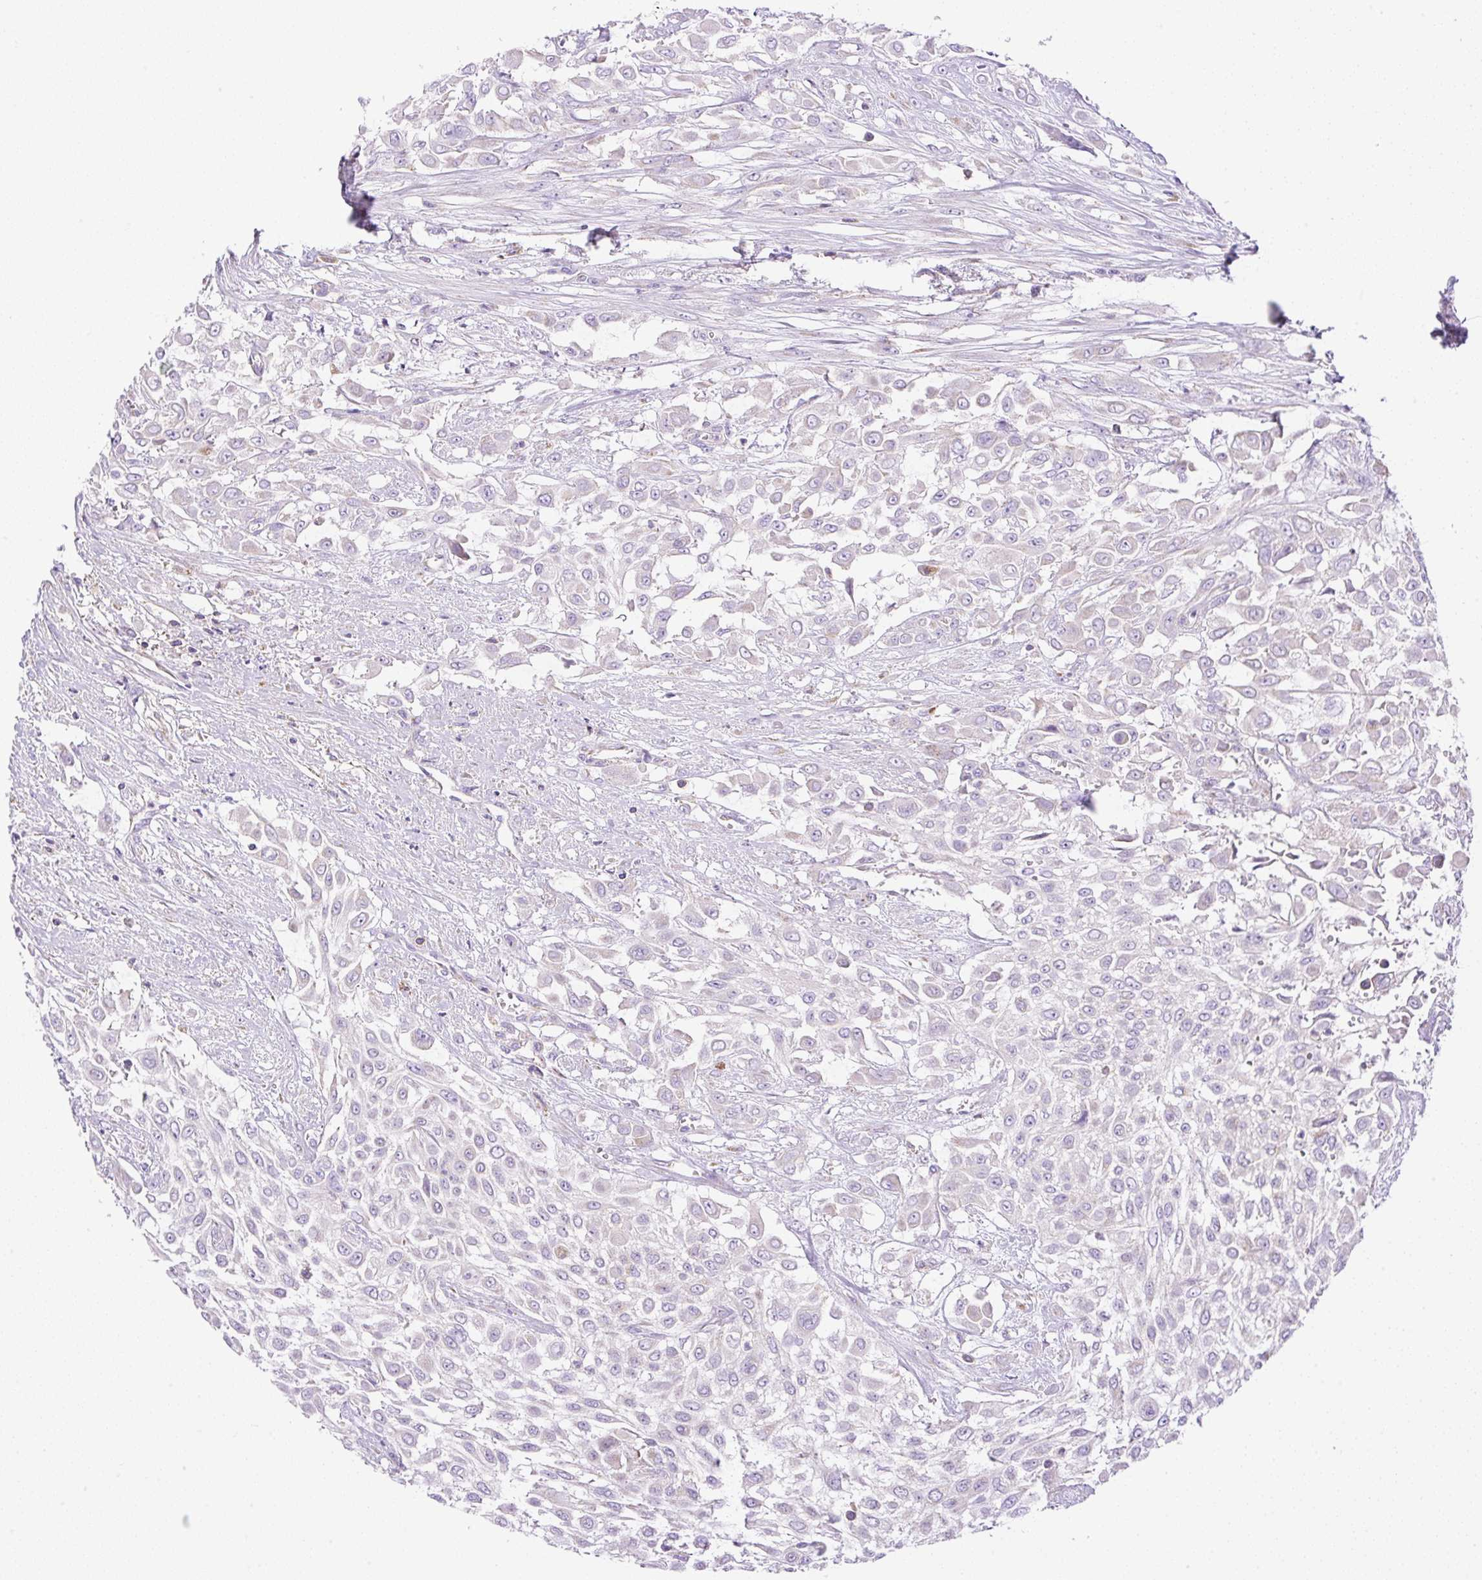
{"staining": {"intensity": "negative", "quantity": "none", "location": "none"}, "tissue": "urothelial cancer", "cell_type": "Tumor cells", "image_type": "cancer", "snomed": [{"axis": "morphology", "description": "Urothelial carcinoma, High grade"}, {"axis": "topography", "description": "Urinary bladder"}], "caption": "DAB (3,3'-diaminobenzidine) immunohistochemical staining of urothelial cancer reveals no significant positivity in tumor cells.", "gene": "NF1", "patient": {"sex": "male", "age": 57}}